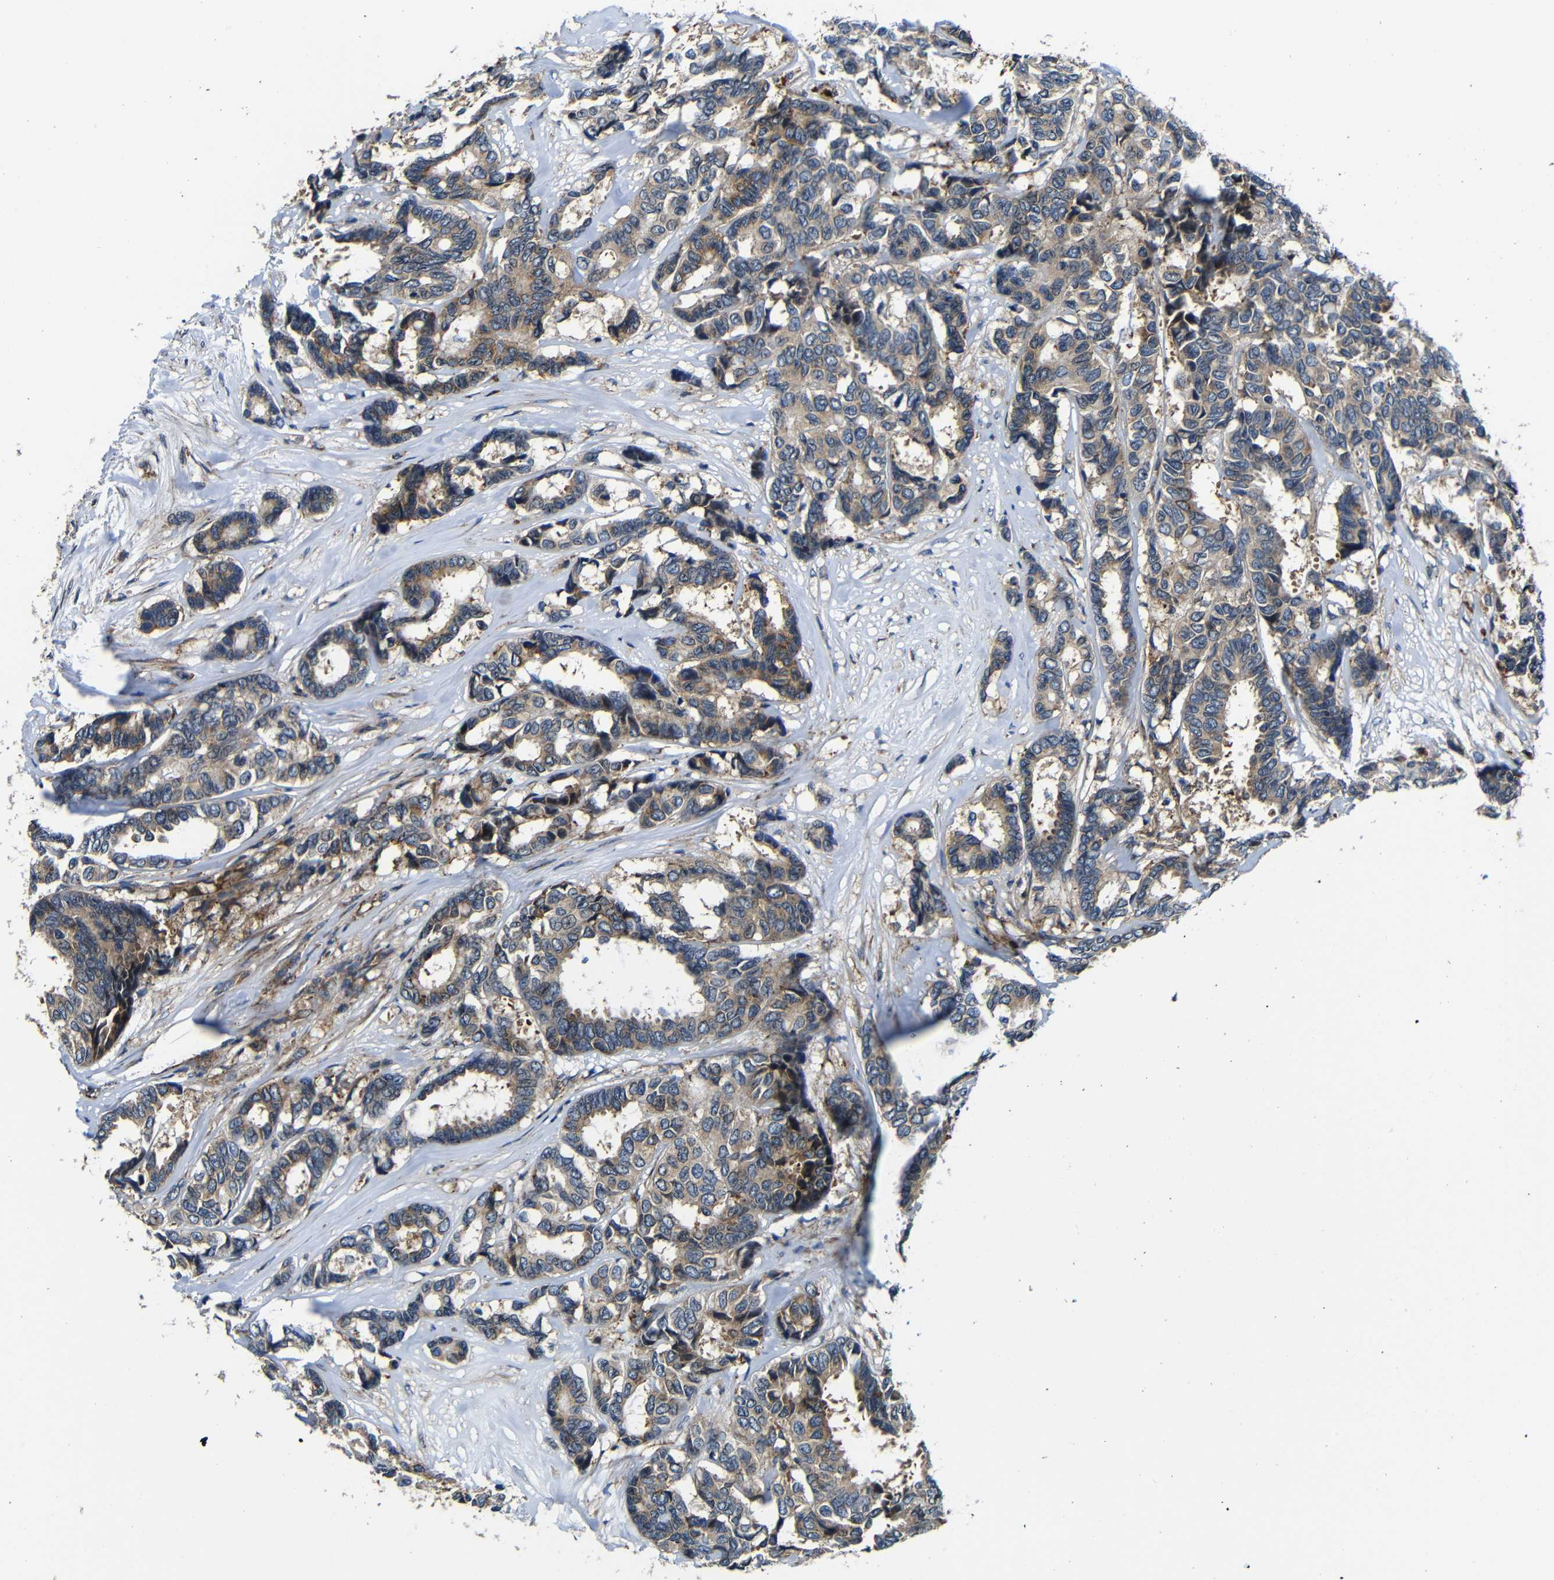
{"staining": {"intensity": "weak", "quantity": ">75%", "location": "cytoplasmic/membranous"}, "tissue": "breast cancer", "cell_type": "Tumor cells", "image_type": "cancer", "snomed": [{"axis": "morphology", "description": "Duct carcinoma"}, {"axis": "topography", "description": "Breast"}], "caption": "Immunohistochemistry staining of breast cancer (invasive ductal carcinoma), which shows low levels of weak cytoplasmic/membranous expression in about >75% of tumor cells indicating weak cytoplasmic/membranous protein staining. The staining was performed using DAB (3,3'-diaminobenzidine) (brown) for protein detection and nuclei were counterstained in hematoxylin (blue).", "gene": "ABCE1", "patient": {"sex": "female", "age": 87}}